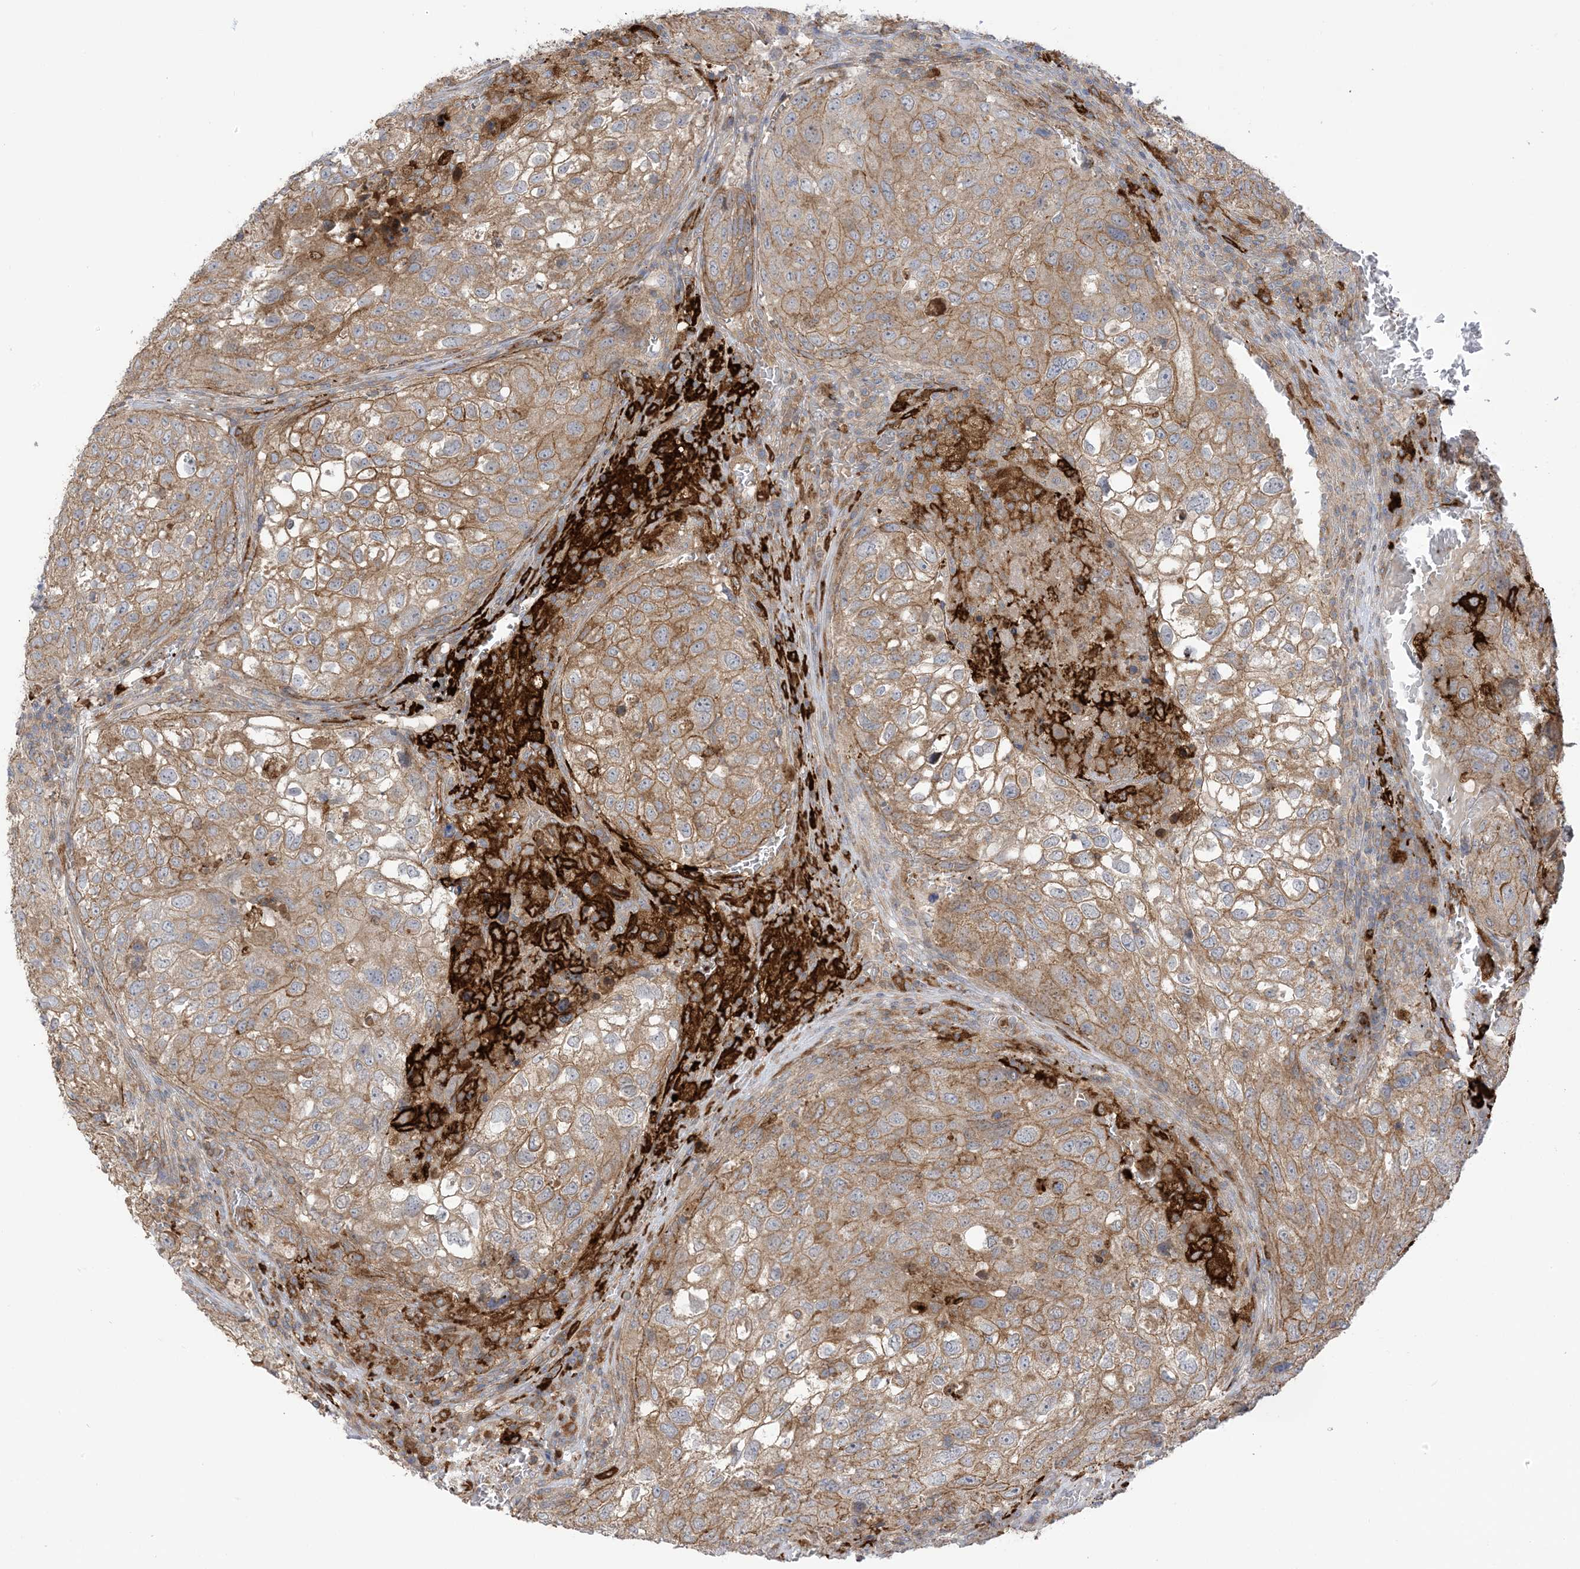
{"staining": {"intensity": "moderate", "quantity": ">75%", "location": "cytoplasmic/membranous"}, "tissue": "urothelial cancer", "cell_type": "Tumor cells", "image_type": "cancer", "snomed": [{"axis": "morphology", "description": "Urothelial carcinoma, High grade"}, {"axis": "topography", "description": "Lymph node"}, {"axis": "topography", "description": "Urinary bladder"}], "caption": "A medium amount of moderate cytoplasmic/membranous positivity is present in about >75% of tumor cells in urothelial cancer tissue.", "gene": "ICMT", "patient": {"sex": "male", "age": 51}}